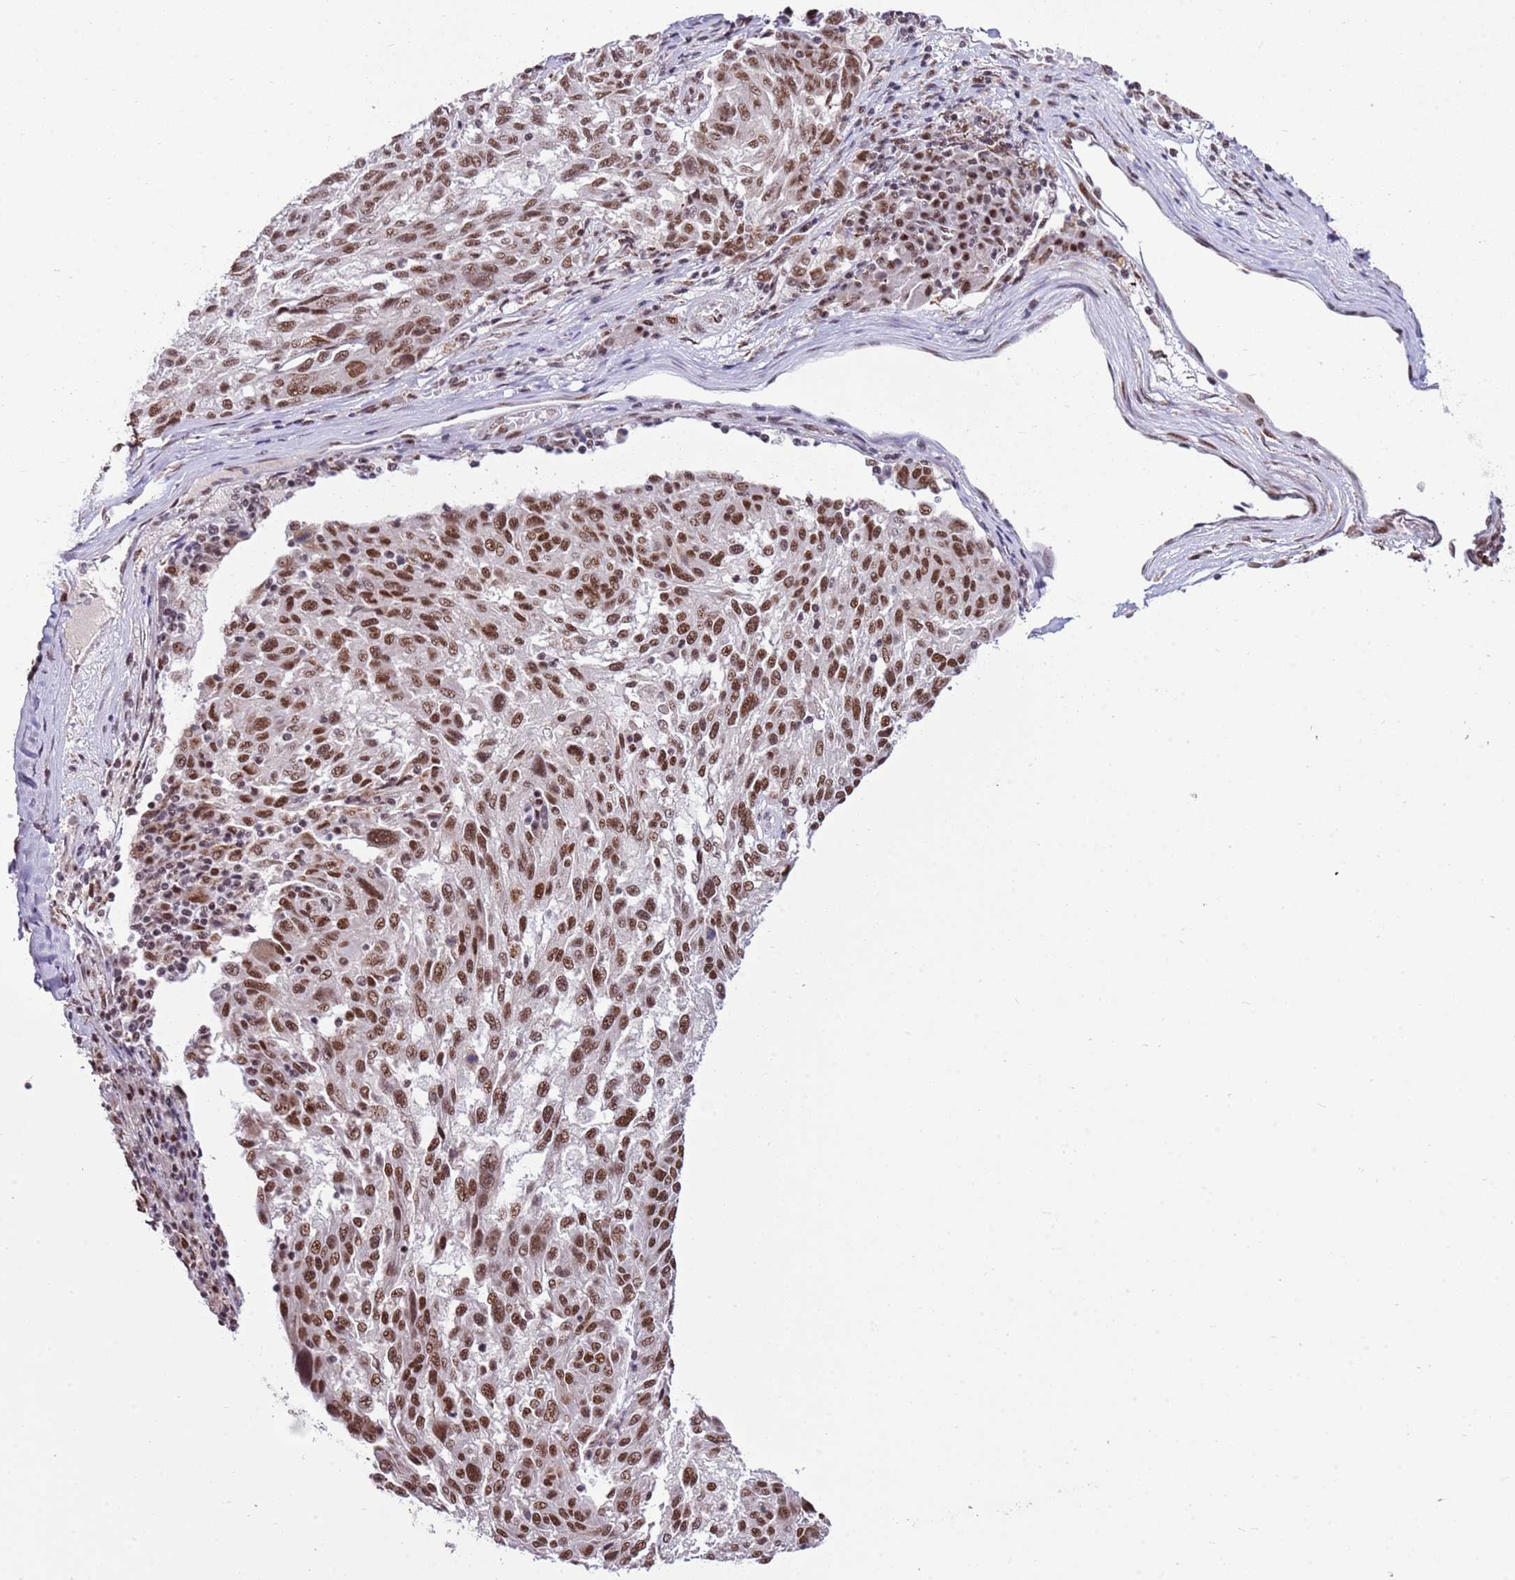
{"staining": {"intensity": "moderate", "quantity": ">75%", "location": "nuclear"}, "tissue": "melanoma", "cell_type": "Tumor cells", "image_type": "cancer", "snomed": [{"axis": "morphology", "description": "Malignant melanoma, NOS"}, {"axis": "topography", "description": "Skin"}], "caption": "This is a photomicrograph of immunohistochemistry (IHC) staining of melanoma, which shows moderate expression in the nuclear of tumor cells.", "gene": "AKAP8L", "patient": {"sex": "male", "age": 53}}